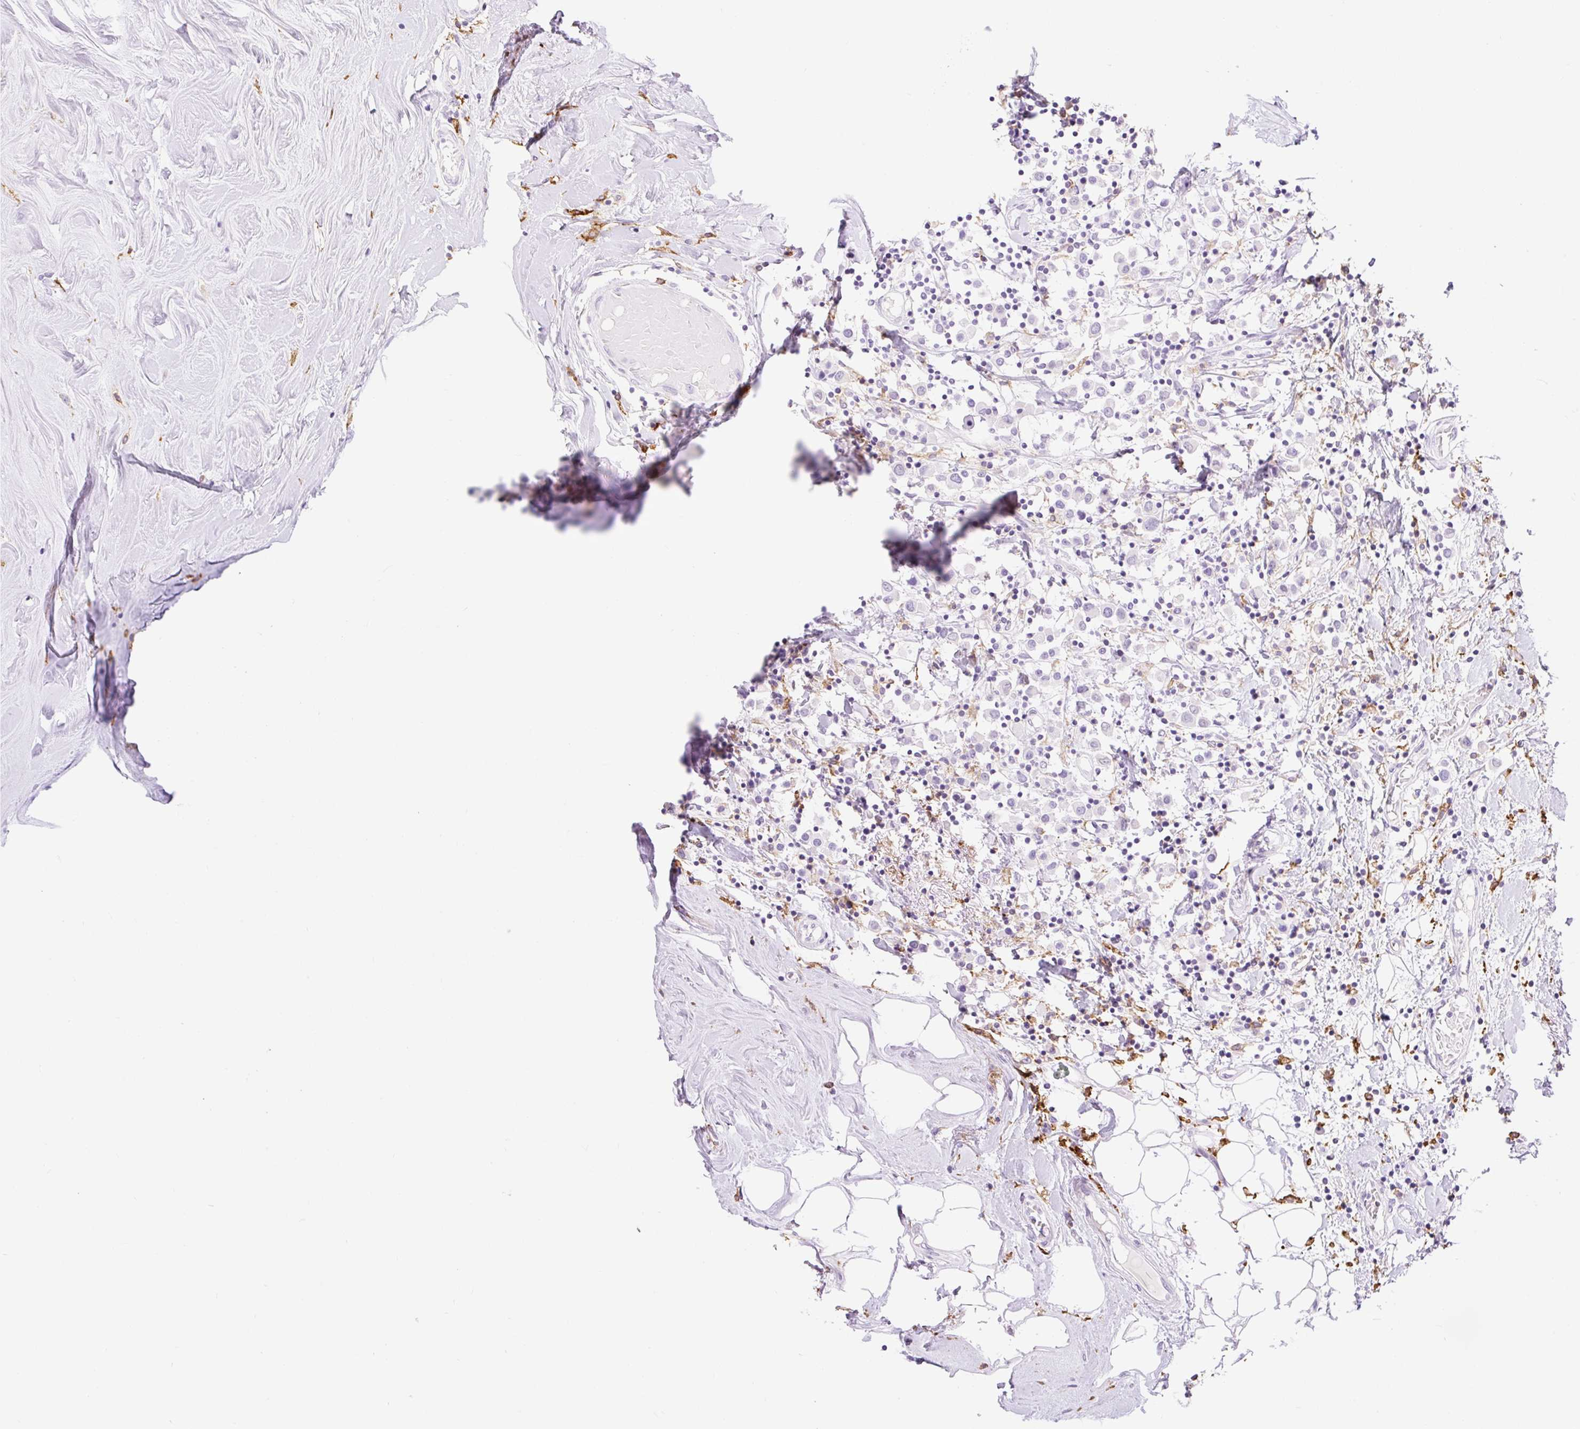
{"staining": {"intensity": "negative", "quantity": "none", "location": "none"}, "tissue": "breast cancer", "cell_type": "Tumor cells", "image_type": "cancer", "snomed": [{"axis": "morphology", "description": "Duct carcinoma"}, {"axis": "topography", "description": "Breast"}], "caption": "Immunohistochemistry image of neoplastic tissue: breast intraductal carcinoma stained with DAB (3,3'-diaminobenzidine) exhibits no significant protein positivity in tumor cells.", "gene": "SIGLEC1", "patient": {"sex": "female", "age": 61}}